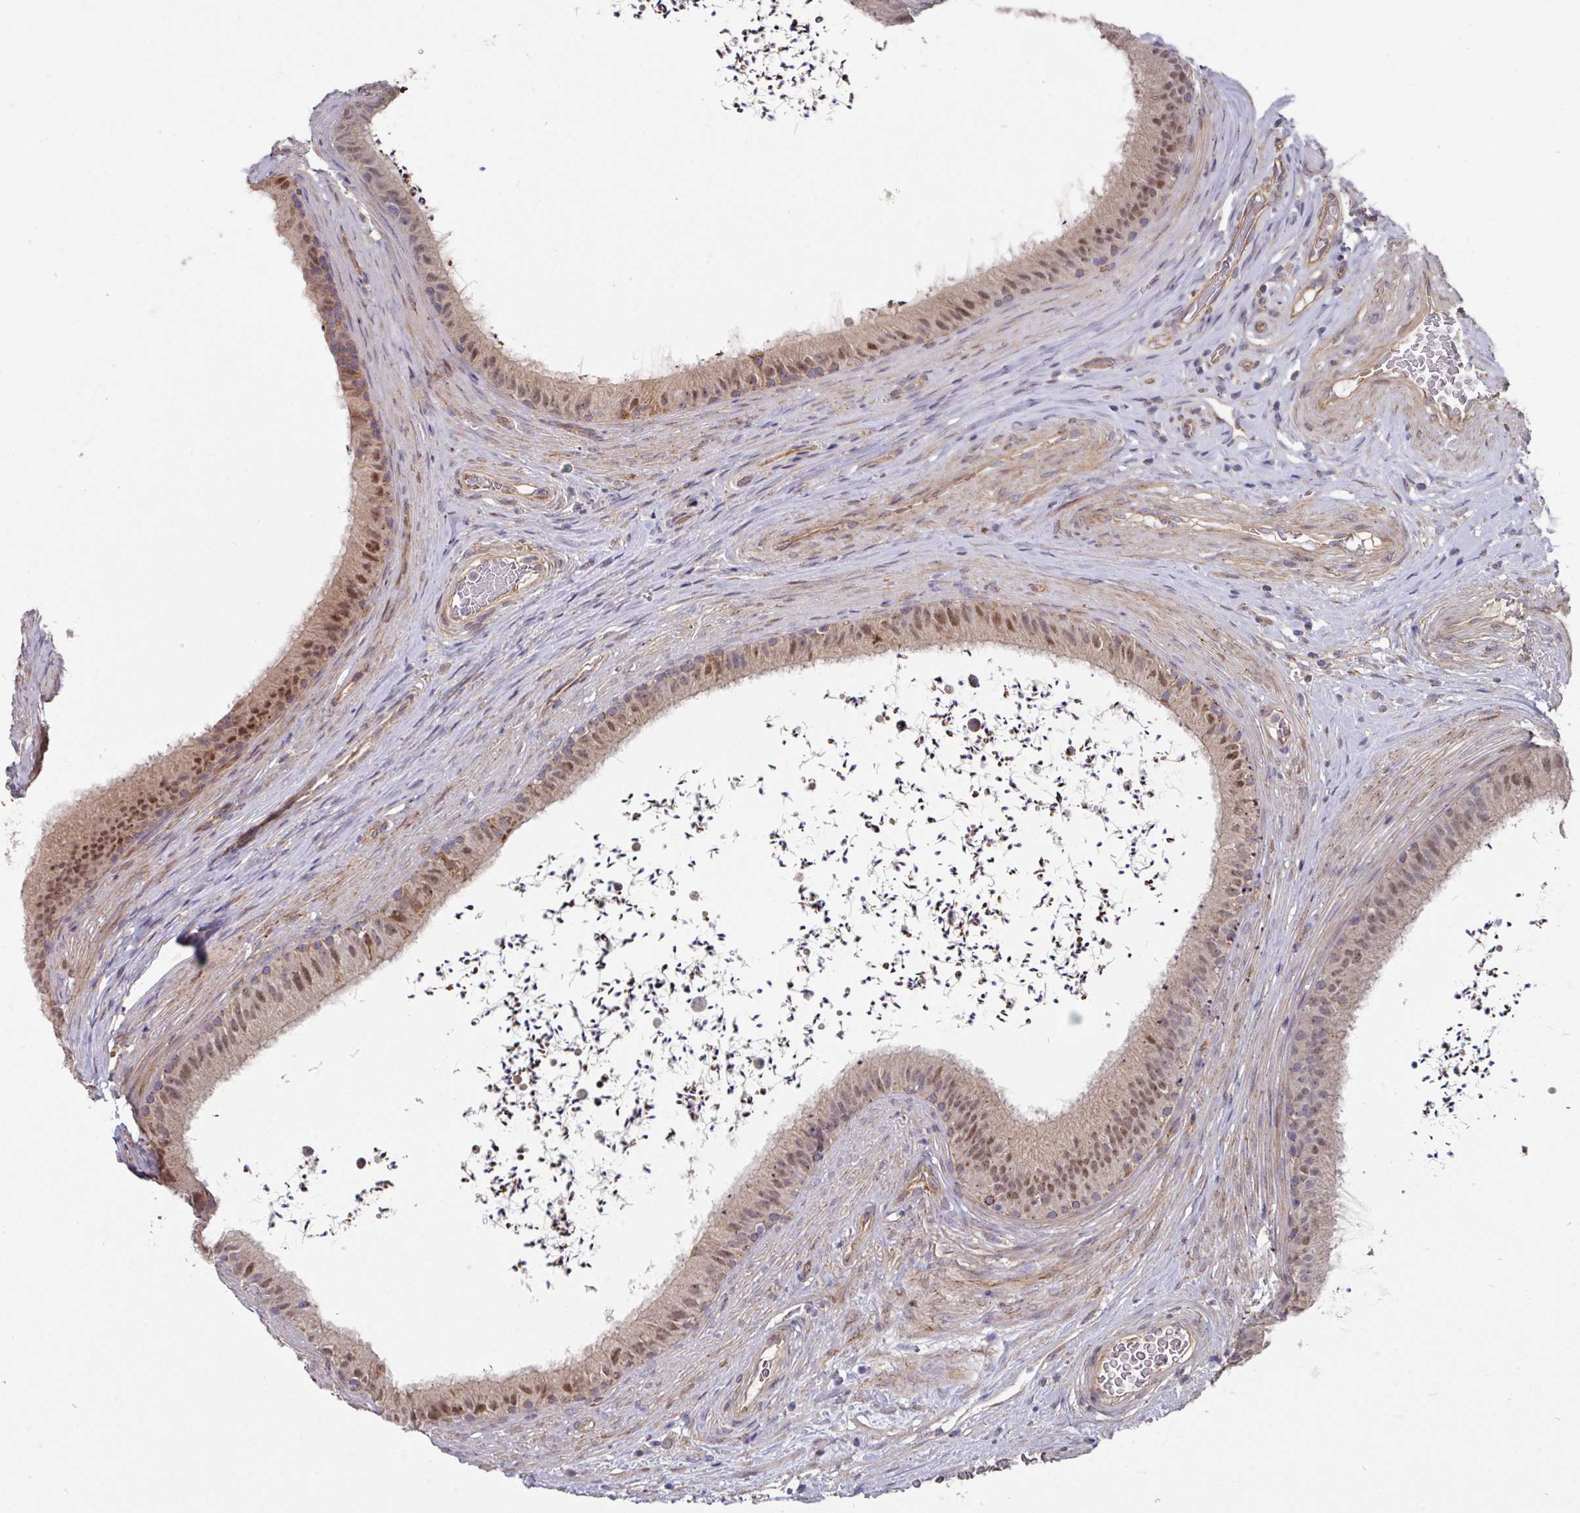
{"staining": {"intensity": "moderate", "quantity": ">75%", "location": "cytoplasmic/membranous,nuclear"}, "tissue": "epididymis", "cell_type": "Glandular cells", "image_type": "normal", "snomed": [{"axis": "morphology", "description": "Normal tissue, NOS"}, {"axis": "topography", "description": "Testis"}, {"axis": "topography", "description": "Epididymis"}], "caption": "Immunohistochemistry photomicrograph of normal human epididymis stained for a protein (brown), which displays medium levels of moderate cytoplasmic/membranous,nuclear staining in about >75% of glandular cells.", "gene": "DCAF12L1", "patient": {"sex": "male", "age": 41}}